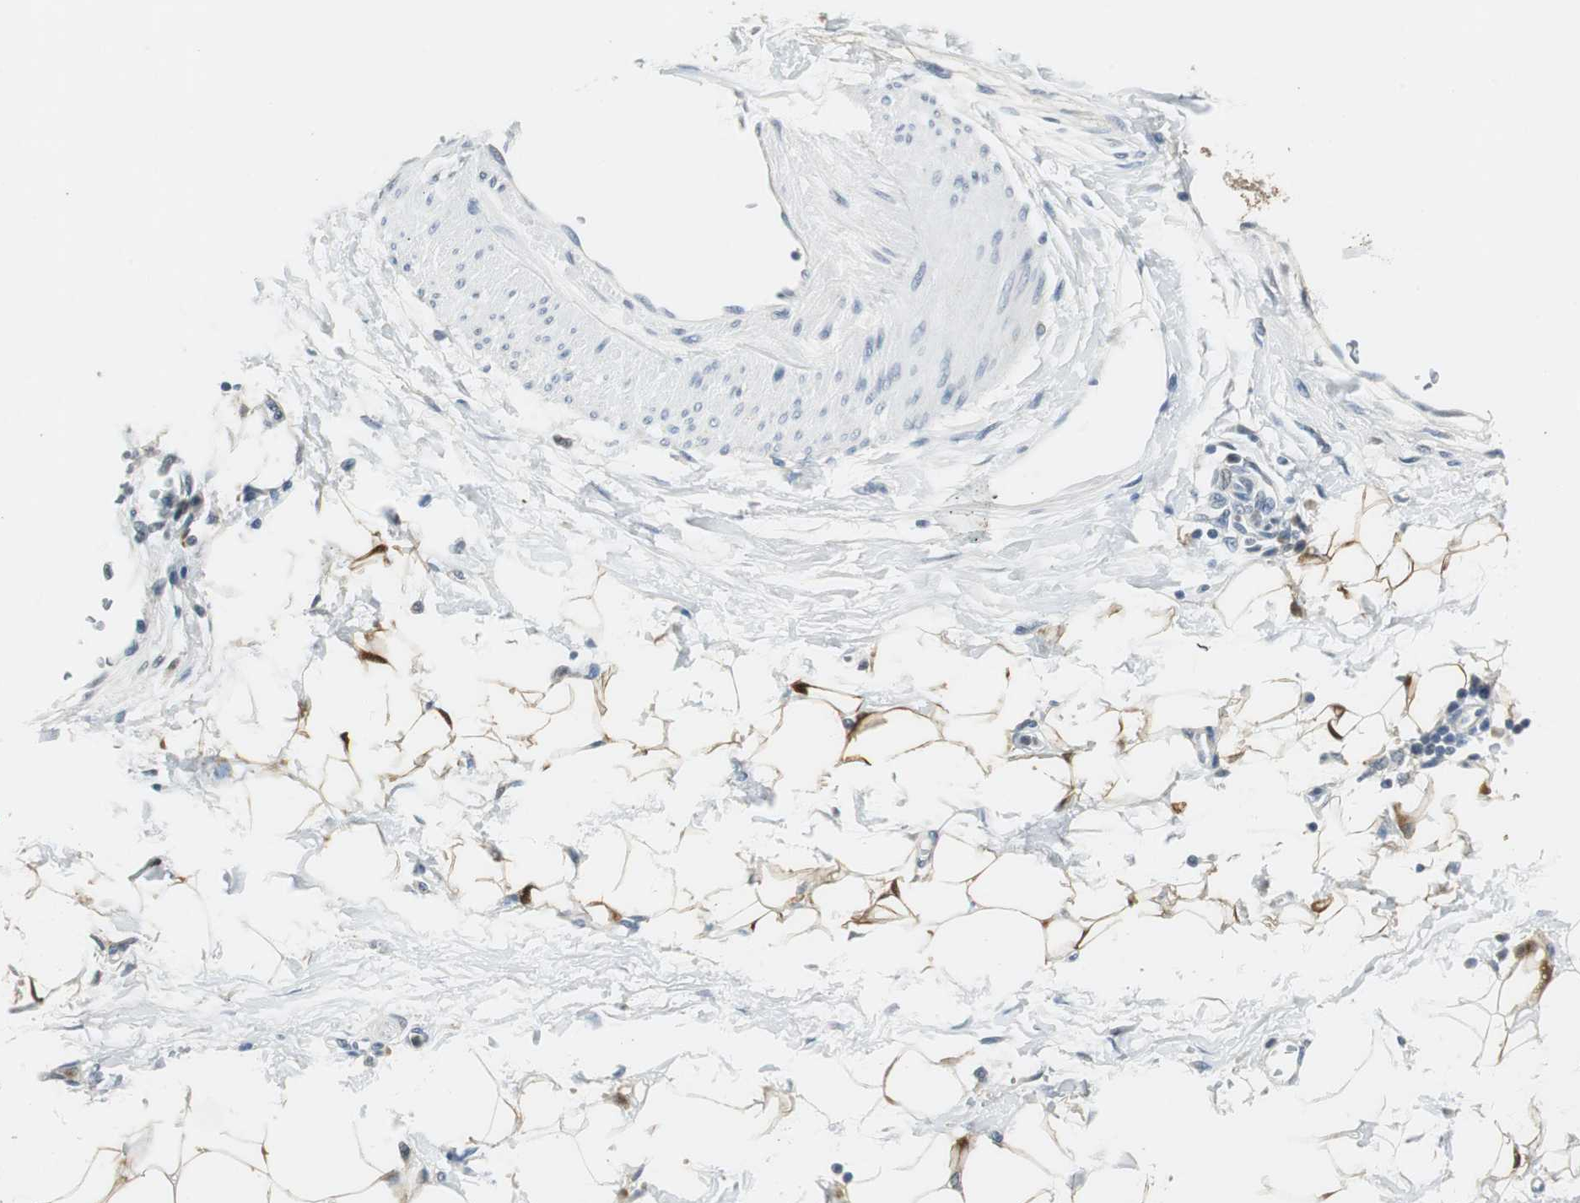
{"staining": {"intensity": "weak", "quantity": ">75%", "location": "cytoplasmic/membranous"}, "tissue": "adipose tissue", "cell_type": "Adipocytes", "image_type": "normal", "snomed": [{"axis": "morphology", "description": "Normal tissue, NOS"}, {"axis": "morphology", "description": "Urothelial carcinoma, High grade"}, {"axis": "topography", "description": "Vascular tissue"}, {"axis": "topography", "description": "Urinary bladder"}], "caption": "The immunohistochemical stain highlights weak cytoplasmic/membranous positivity in adipocytes of unremarkable adipose tissue.", "gene": "ME1", "patient": {"sex": "female", "age": 56}}